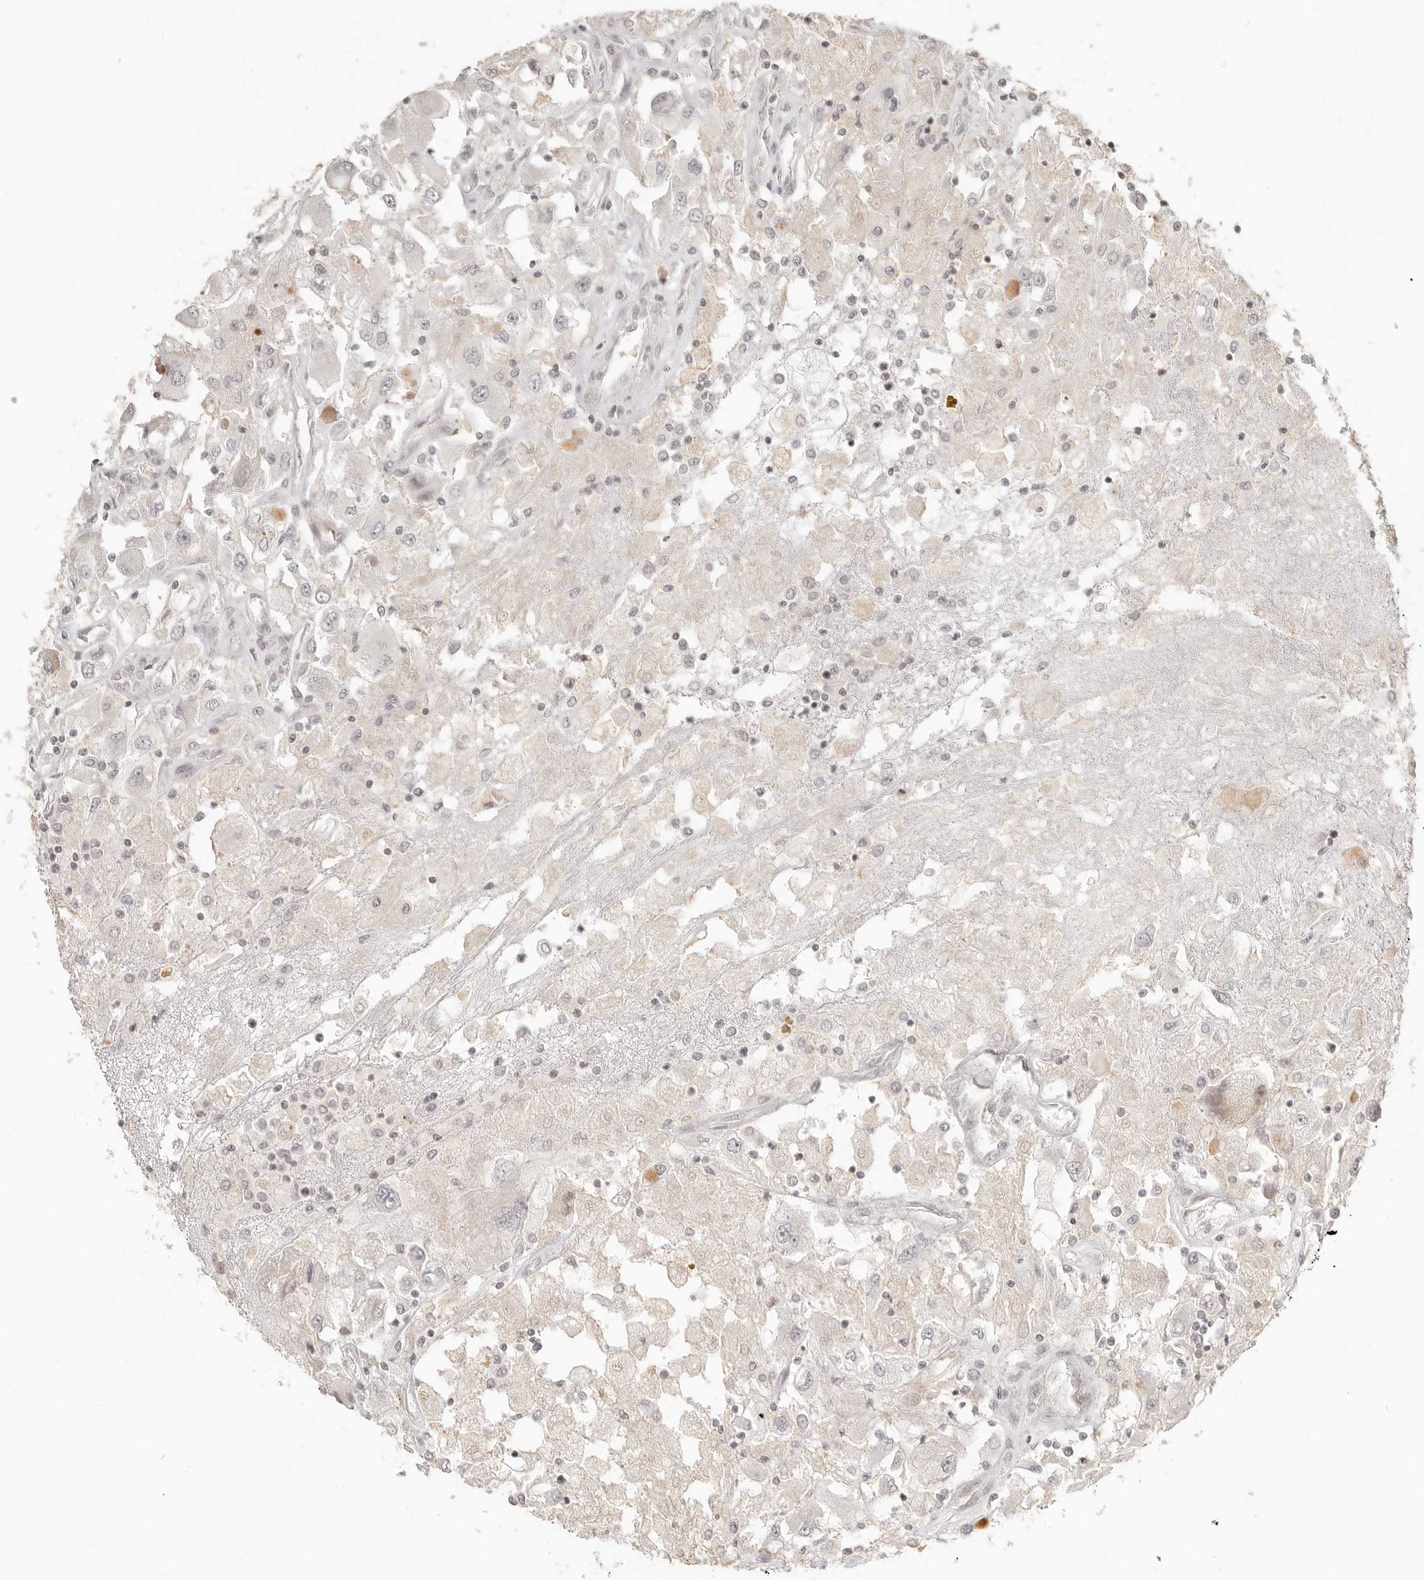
{"staining": {"intensity": "negative", "quantity": "none", "location": "none"}, "tissue": "renal cancer", "cell_type": "Tumor cells", "image_type": "cancer", "snomed": [{"axis": "morphology", "description": "Adenocarcinoma, NOS"}, {"axis": "topography", "description": "Kidney"}], "caption": "A high-resolution photomicrograph shows IHC staining of adenocarcinoma (renal), which reveals no significant staining in tumor cells. Brightfield microscopy of immunohistochemistry (IHC) stained with DAB (3,3'-diaminobenzidine) (brown) and hematoxylin (blue), captured at high magnification.", "gene": "GABPA", "patient": {"sex": "female", "age": 52}}